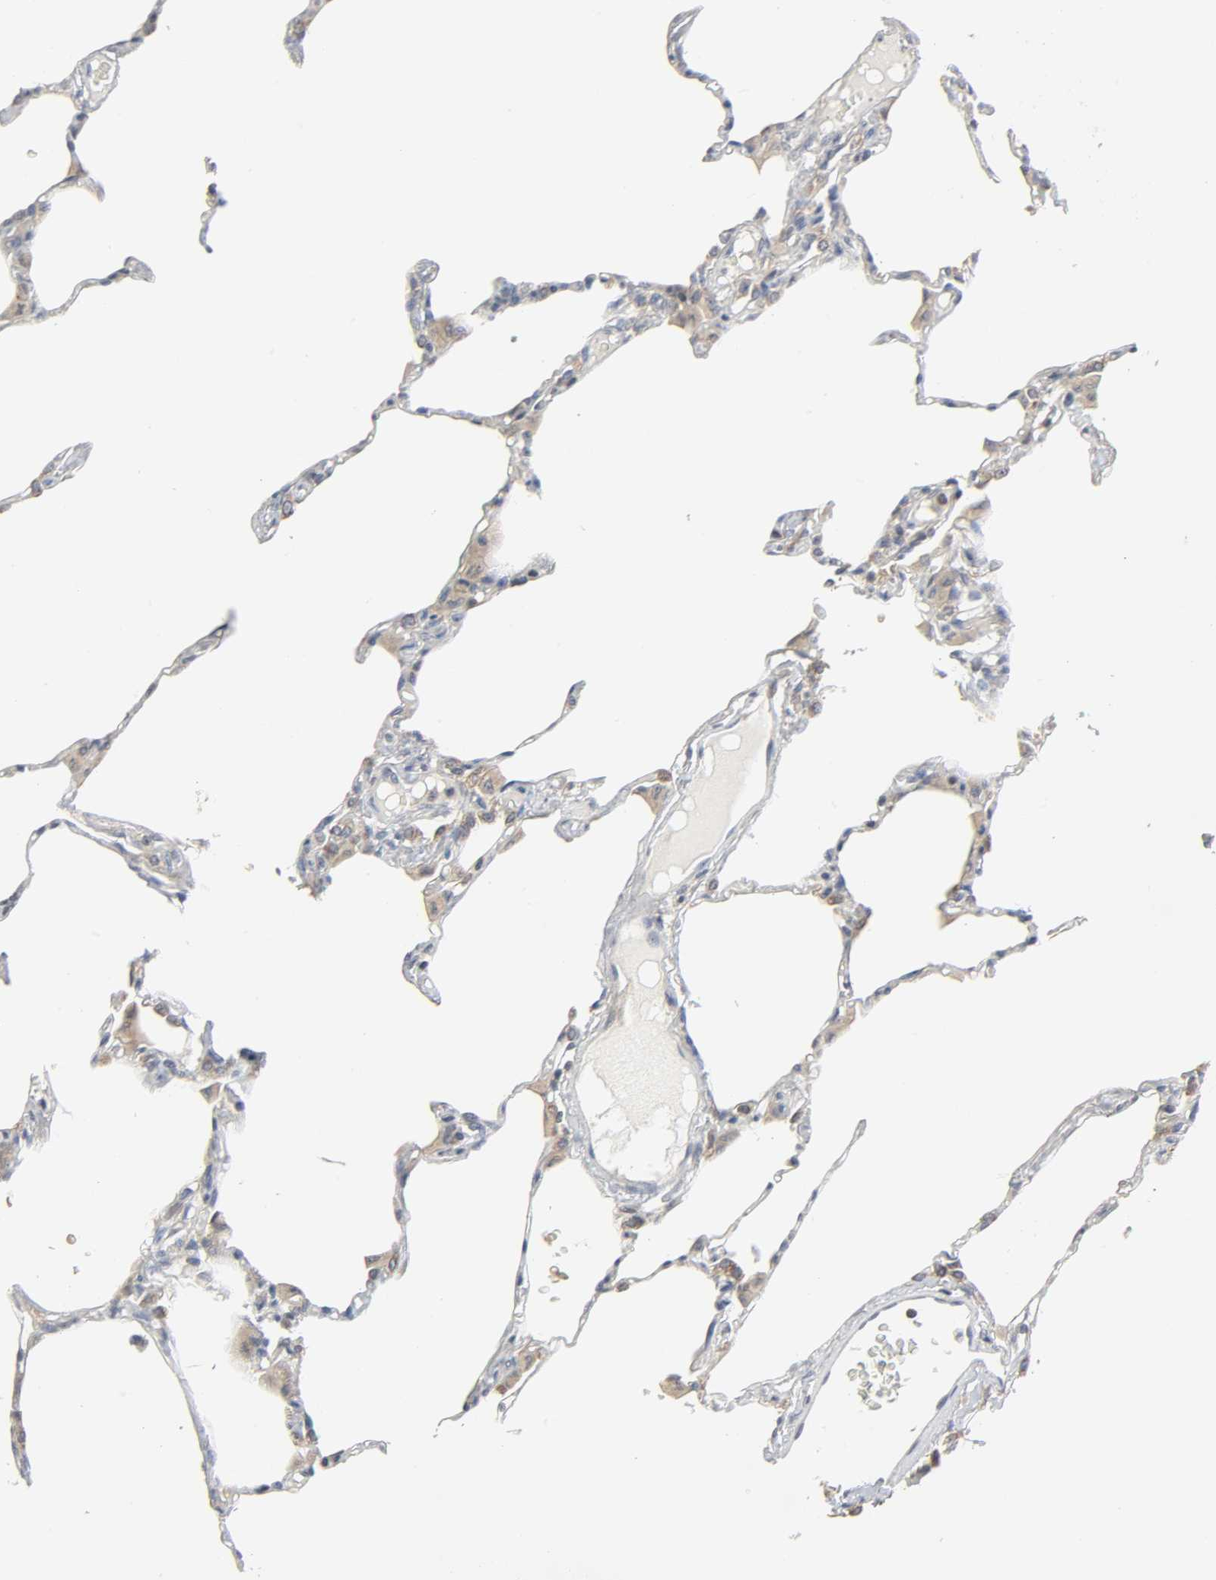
{"staining": {"intensity": "moderate", "quantity": "25%-75%", "location": "cytoplasmic/membranous"}, "tissue": "lung", "cell_type": "Alveolar cells", "image_type": "normal", "snomed": [{"axis": "morphology", "description": "Normal tissue, NOS"}, {"axis": "topography", "description": "Lung"}], "caption": "DAB immunohistochemical staining of benign lung displays moderate cytoplasmic/membranous protein staining in about 25%-75% of alveolar cells. Using DAB (3,3'-diaminobenzidine) (brown) and hematoxylin (blue) stains, captured at high magnification using brightfield microscopy.", "gene": "PLEKHA2", "patient": {"sex": "female", "age": 49}}